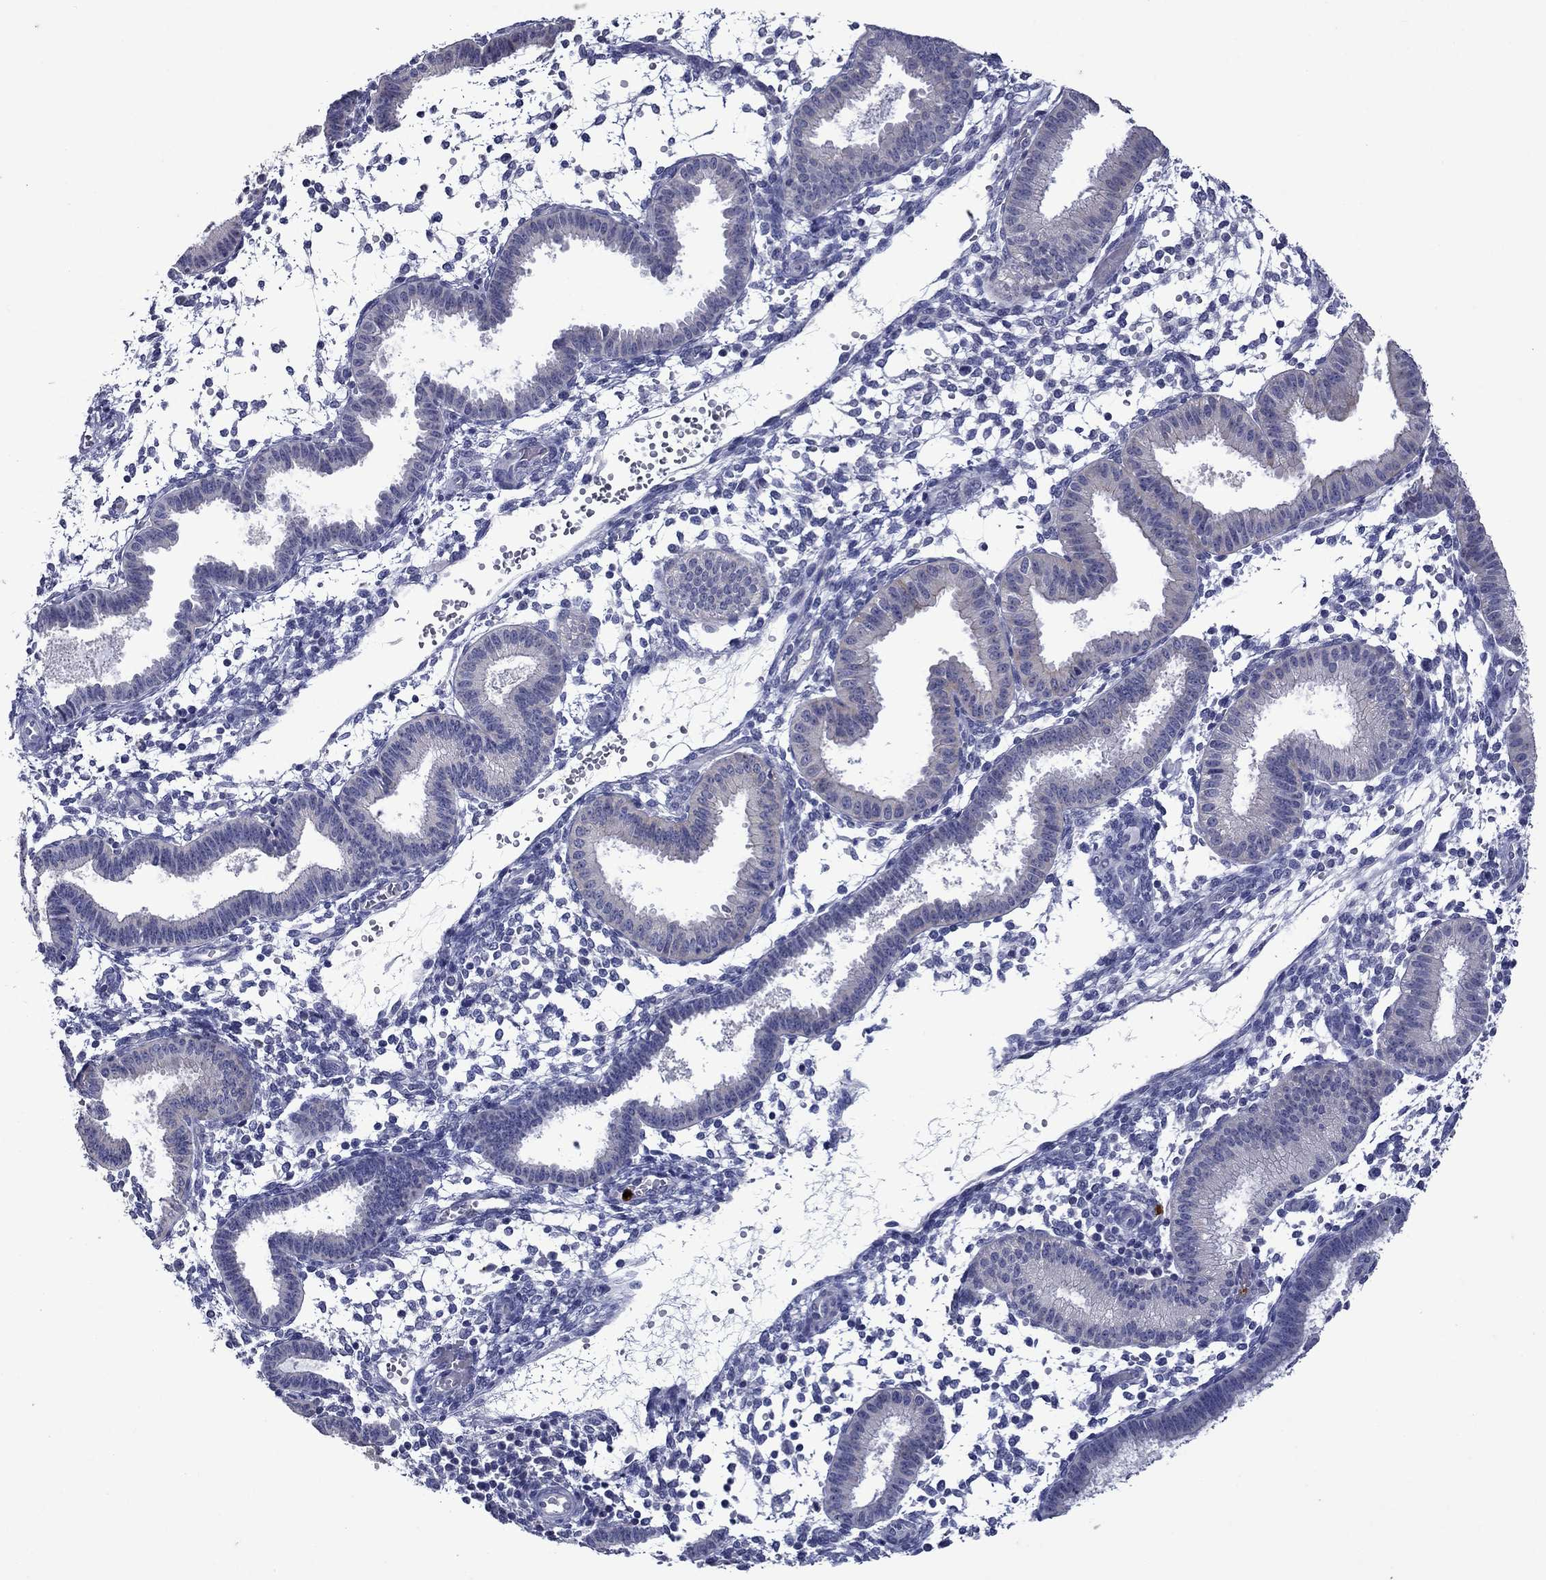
{"staining": {"intensity": "negative", "quantity": "none", "location": "none"}, "tissue": "endometrium", "cell_type": "Cells in endometrial stroma", "image_type": "normal", "snomed": [{"axis": "morphology", "description": "Normal tissue, NOS"}, {"axis": "topography", "description": "Endometrium"}], "caption": "Immunohistochemistry (IHC) photomicrograph of normal endometrium: endometrium stained with DAB displays no significant protein expression in cells in endometrial stroma.", "gene": "IRF5", "patient": {"sex": "female", "age": 43}}